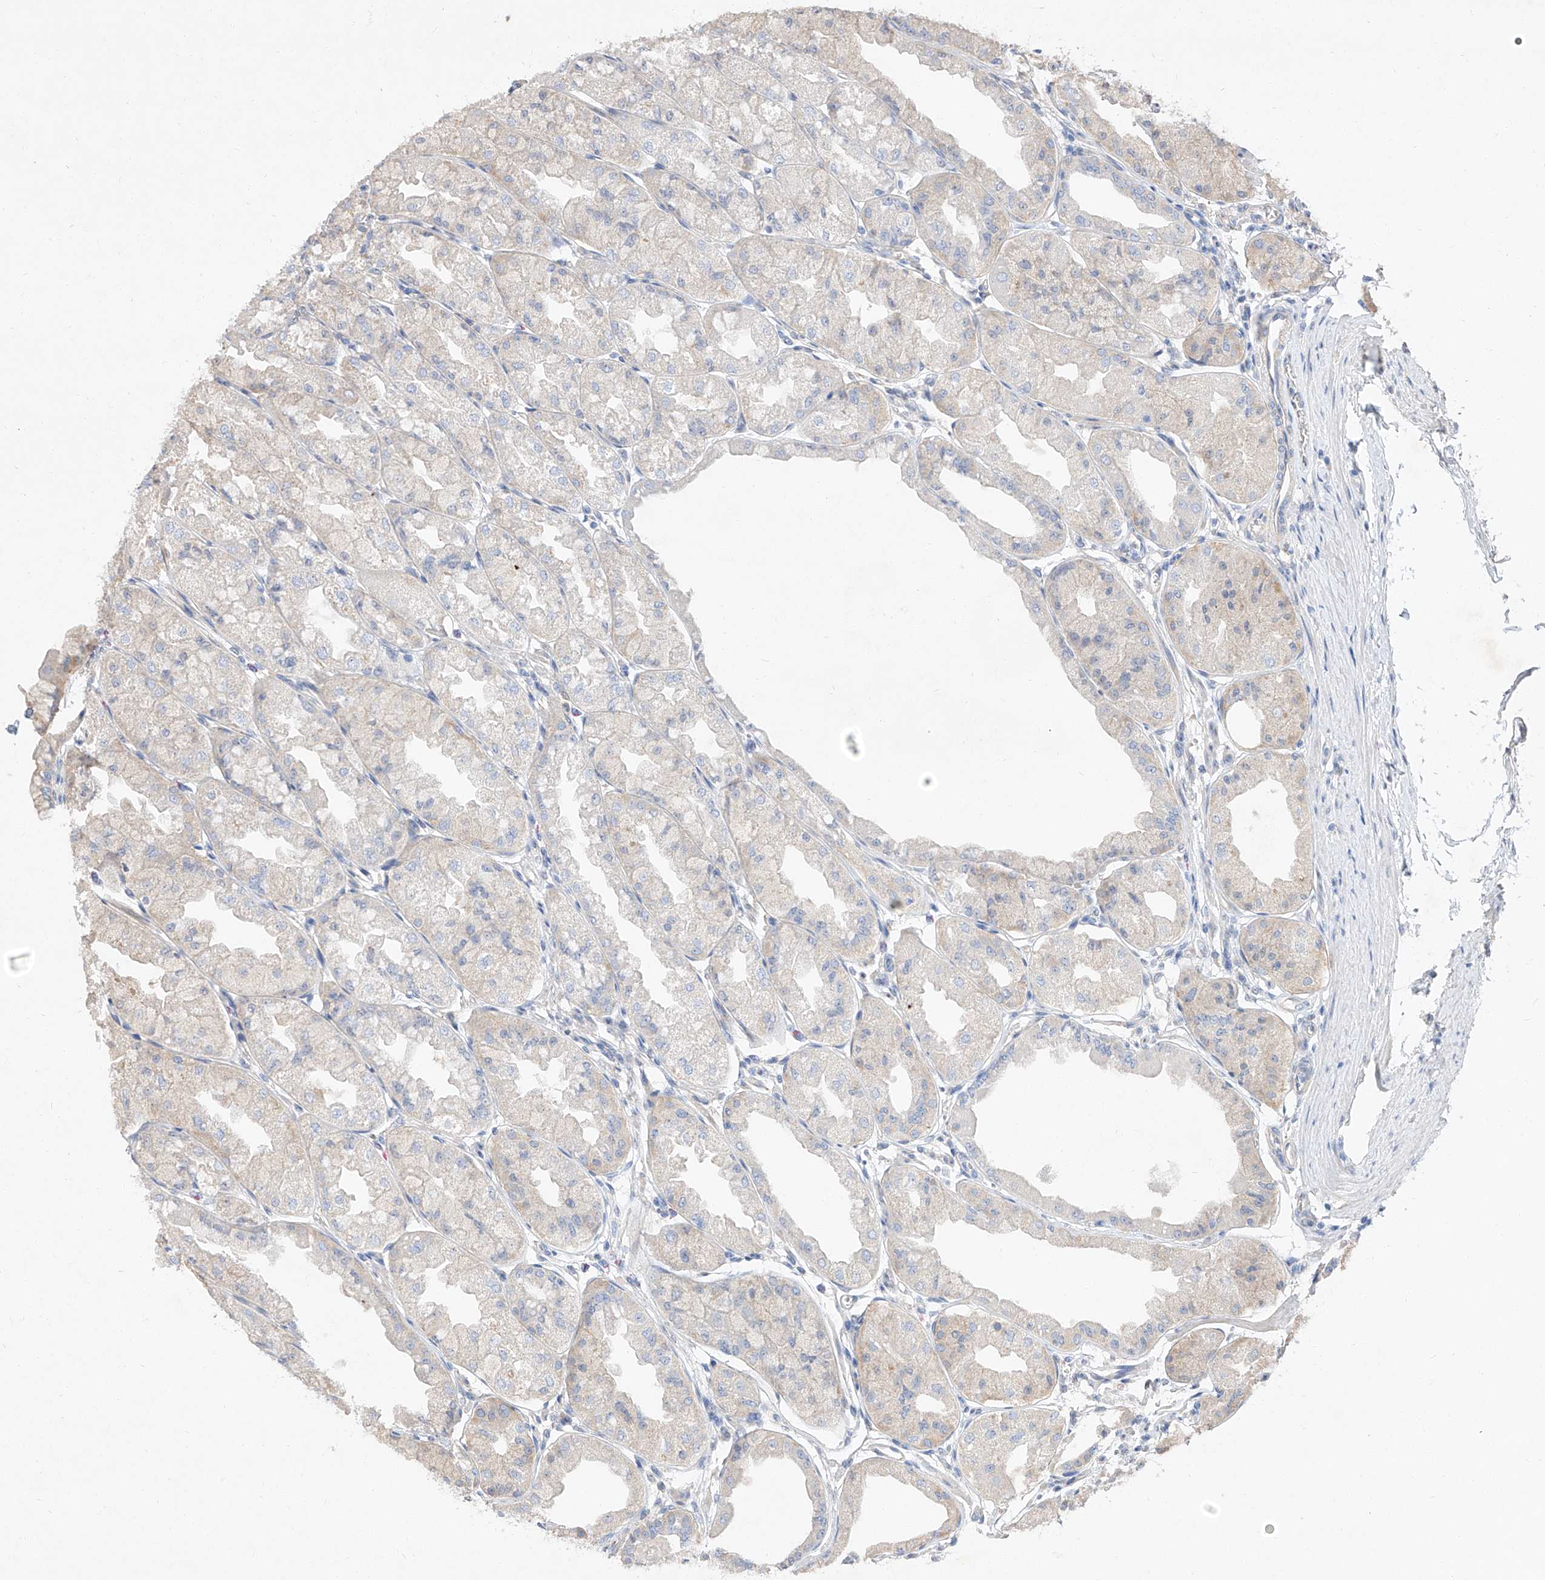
{"staining": {"intensity": "negative", "quantity": "none", "location": "none"}, "tissue": "stomach", "cell_type": "Glandular cells", "image_type": "normal", "snomed": [{"axis": "morphology", "description": "Normal tissue, NOS"}, {"axis": "topography", "description": "Stomach, upper"}], "caption": "Immunohistochemistry of benign human stomach shows no positivity in glandular cells. (Stains: DAB (3,3'-diaminobenzidine) immunohistochemistry with hematoxylin counter stain, Microscopy: brightfield microscopy at high magnification).", "gene": "DIRAS3", "patient": {"sex": "male", "age": 47}}